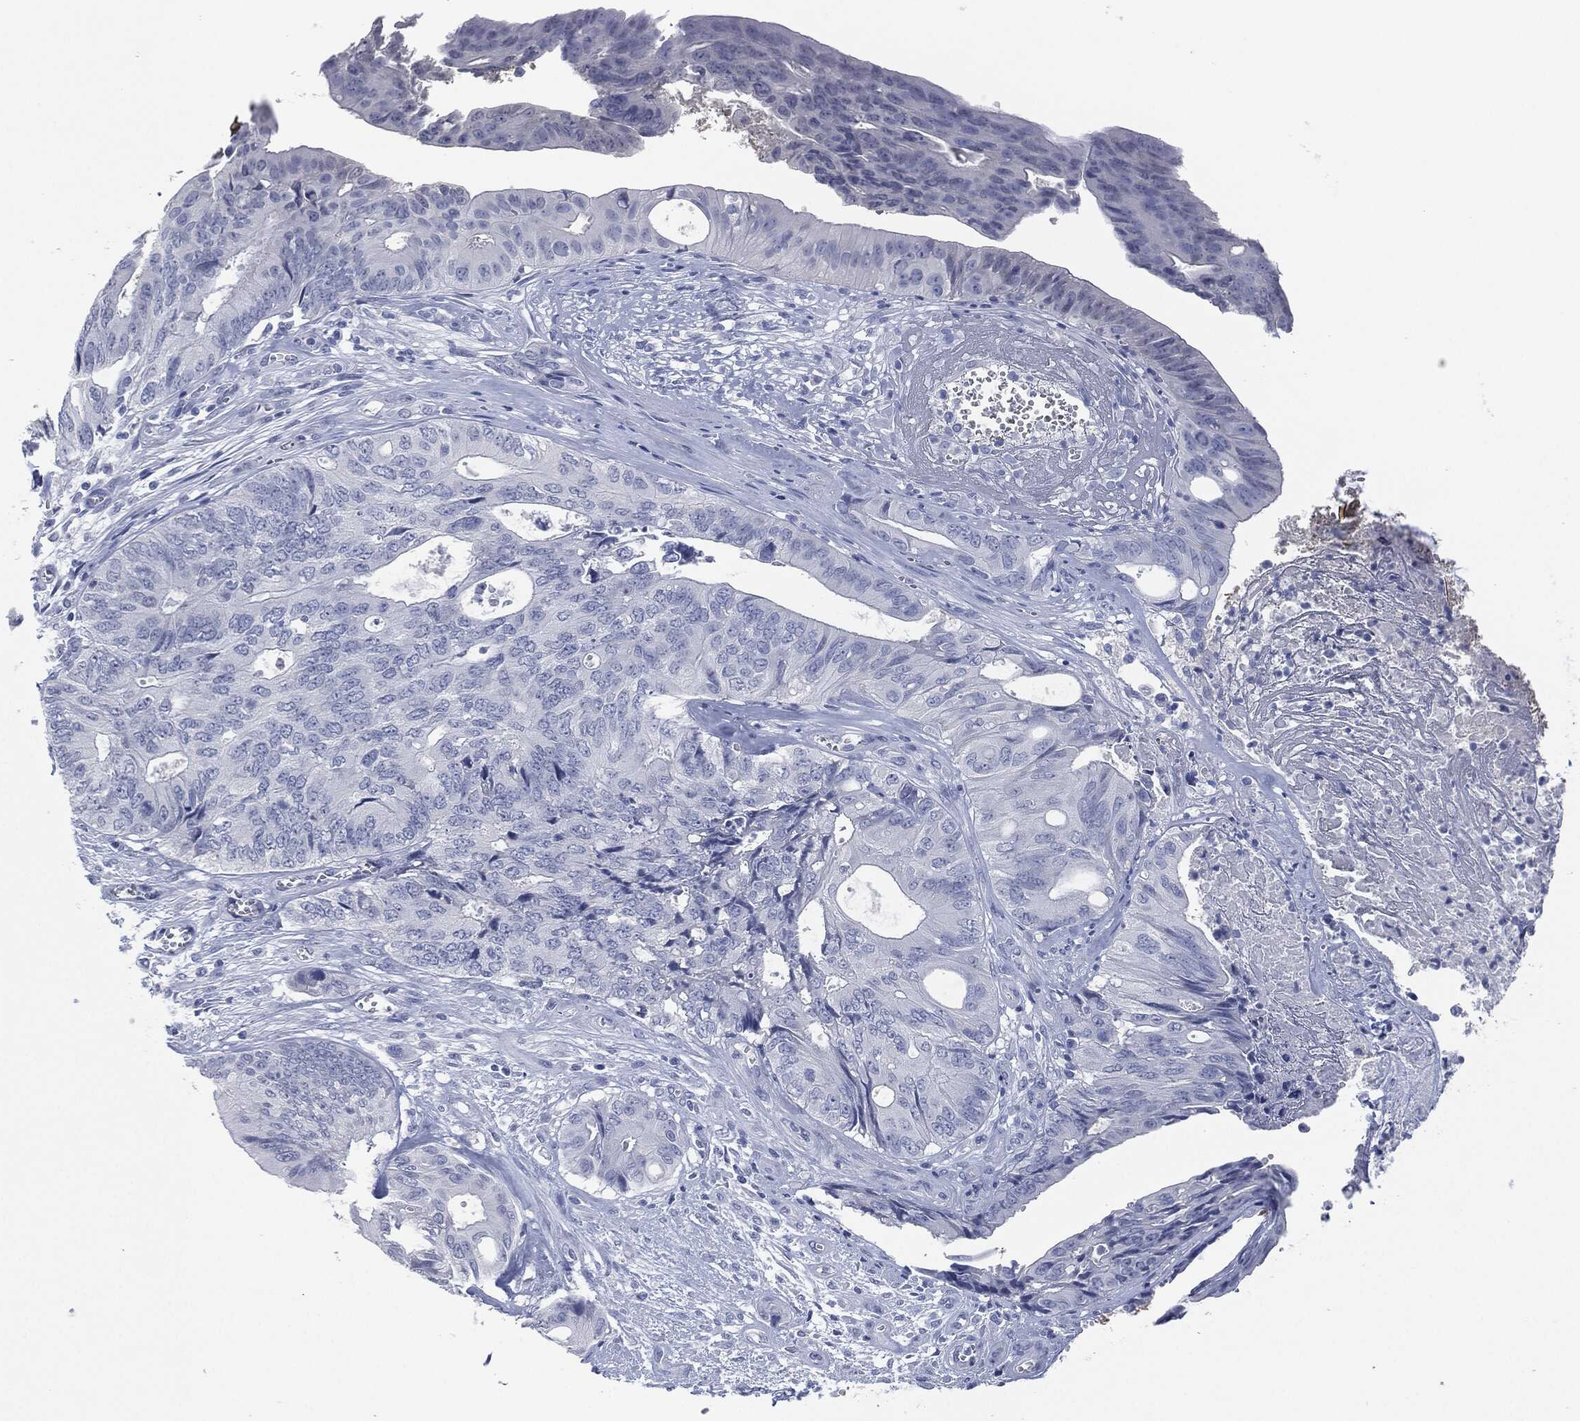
{"staining": {"intensity": "negative", "quantity": "none", "location": "none"}, "tissue": "colorectal cancer", "cell_type": "Tumor cells", "image_type": "cancer", "snomed": [{"axis": "morphology", "description": "Normal tissue, NOS"}, {"axis": "morphology", "description": "Adenocarcinoma, NOS"}, {"axis": "topography", "description": "Colon"}], "caption": "Colorectal cancer (adenocarcinoma) was stained to show a protein in brown. There is no significant staining in tumor cells.", "gene": "MUC16", "patient": {"sex": "male", "age": 65}}